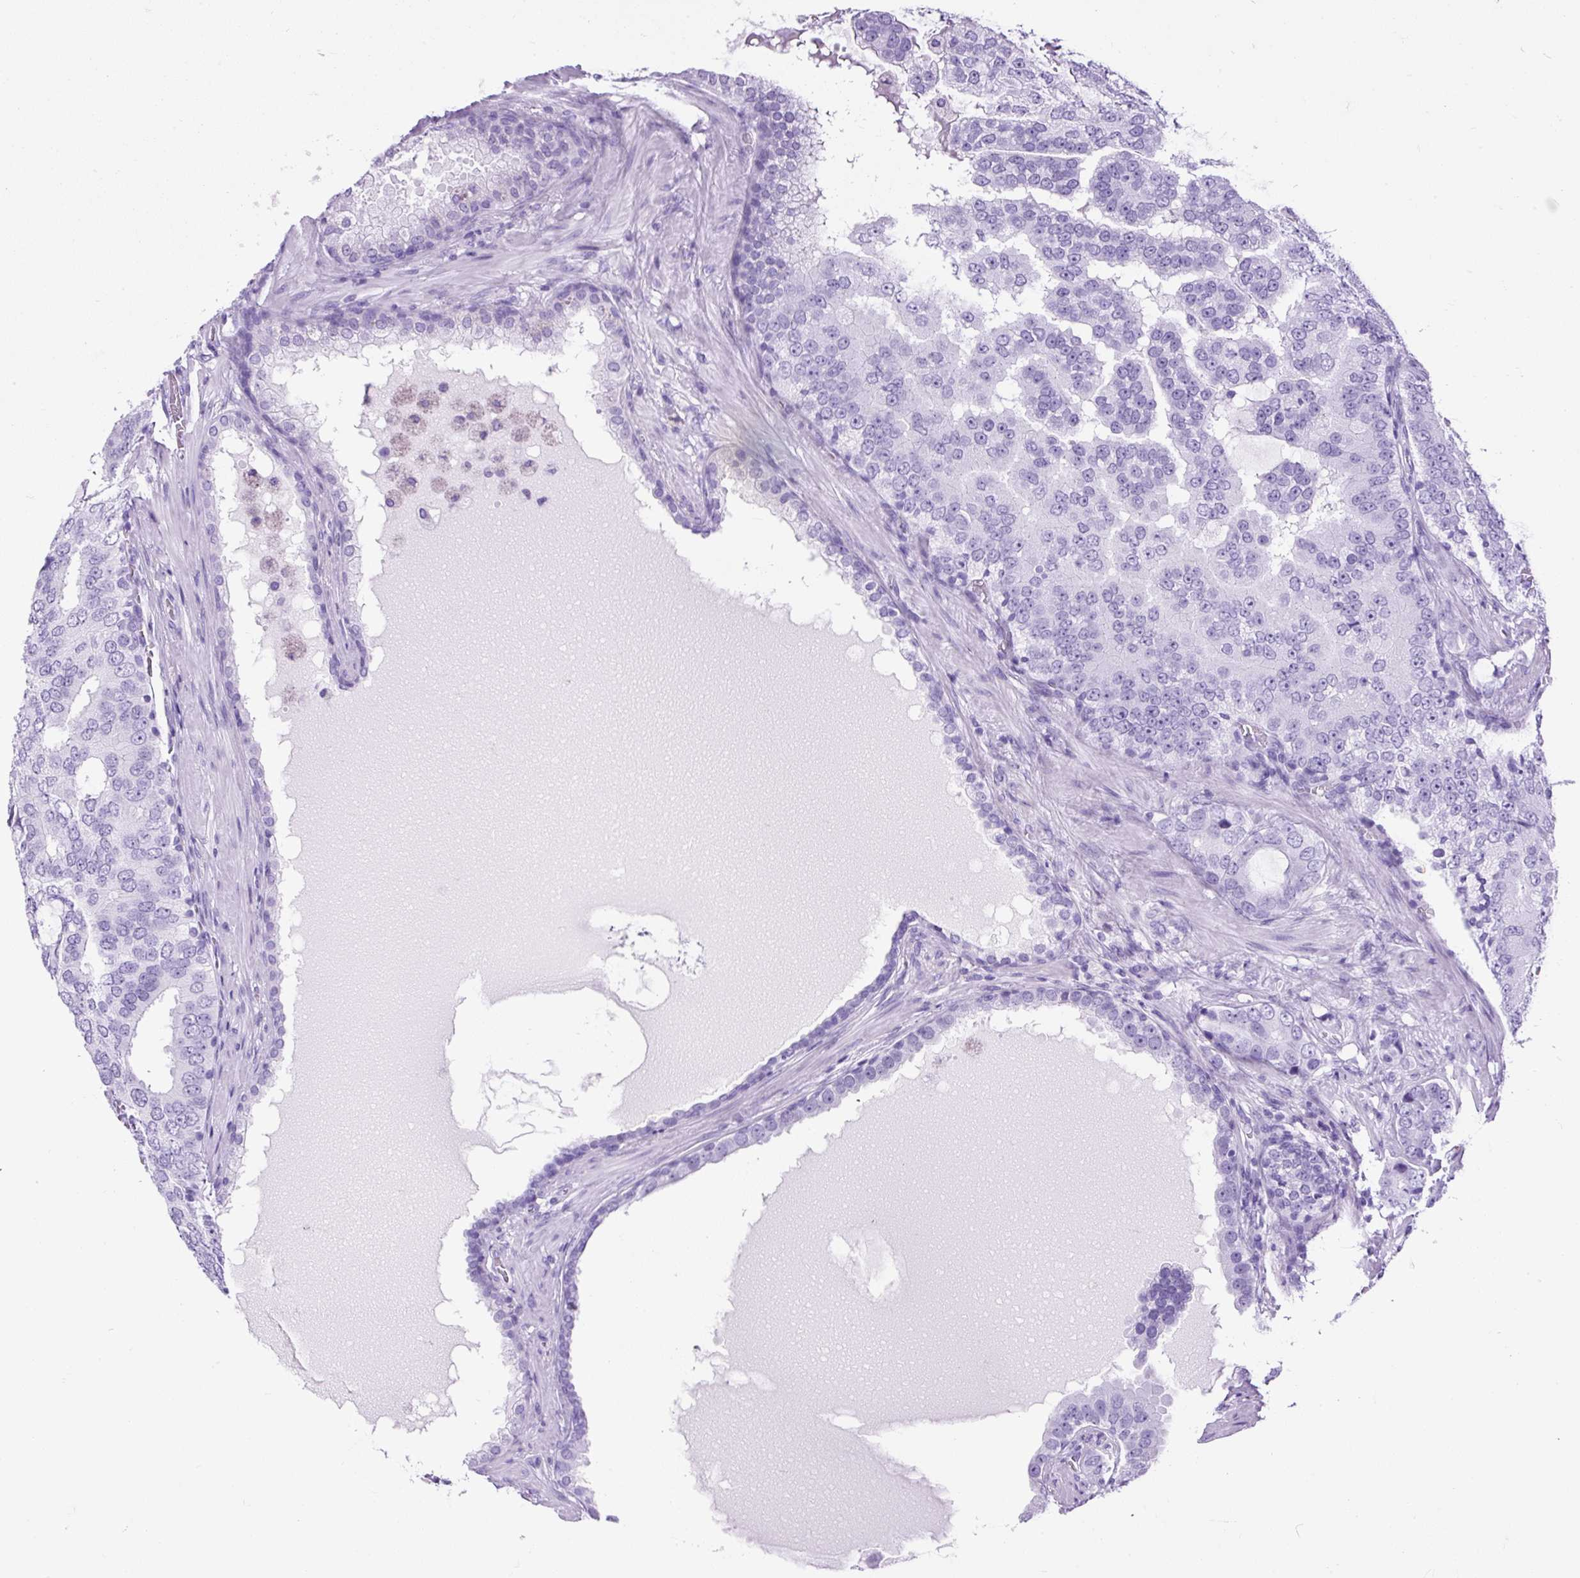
{"staining": {"intensity": "negative", "quantity": "none", "location": "none"}, "tissue": "prostate cancer", "cell_type": "Tumor cells", "image_type": "cancer", "snomed": [{"axis": "morphology", "description": "Adenocarcinoma, High grade"}, {"axis": "topography", "description": "Prostate"}], "caption": "Protein analysis of prostate high-grade adenocarcinoma shows no significant staining in tumor cells.", "gene": "CEL", "patient": {"sex": "male", "age": 55}}